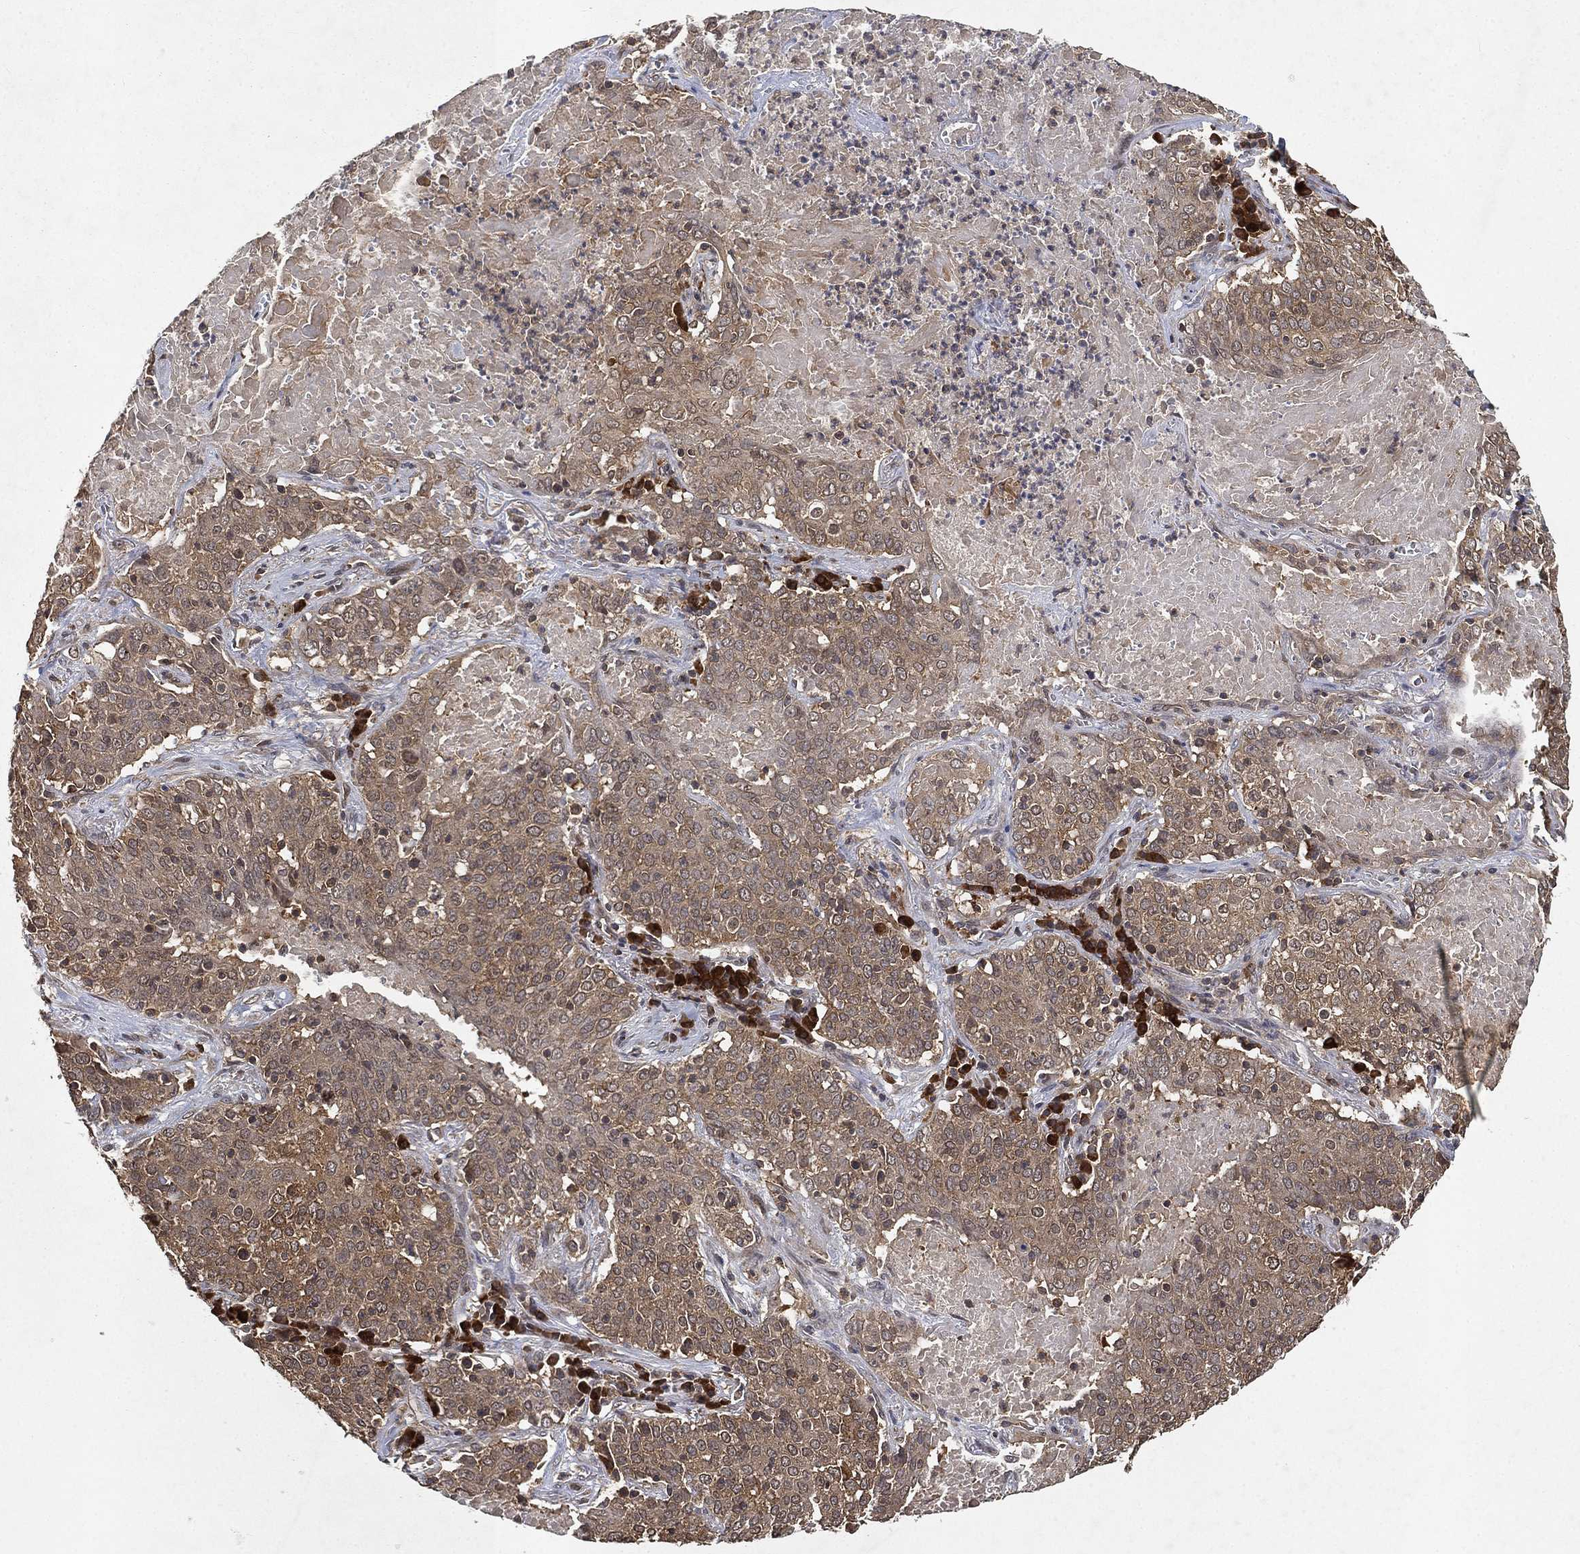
{"staining": {"intensity": "moderate", "quantity": "25%-75%", "location": "cytoplasmic/membranous"}, "tissue": "lung cancer", "cell_type": "Tumor cells", "image_type": "cancer", "snomed": [{"axis": "morphology", "description": "Squamous cell carcinoma, NOS"}, {"axis": "topography", "description": "Lung"}], "caption": "Moderate cytoplasmic/membranous protein positivity is seen in about 25%-75% of tumor cells in lung squamous cell carcinoma.", "gene": "UBA5", "patient": {"sex": "male", "age": 82}}